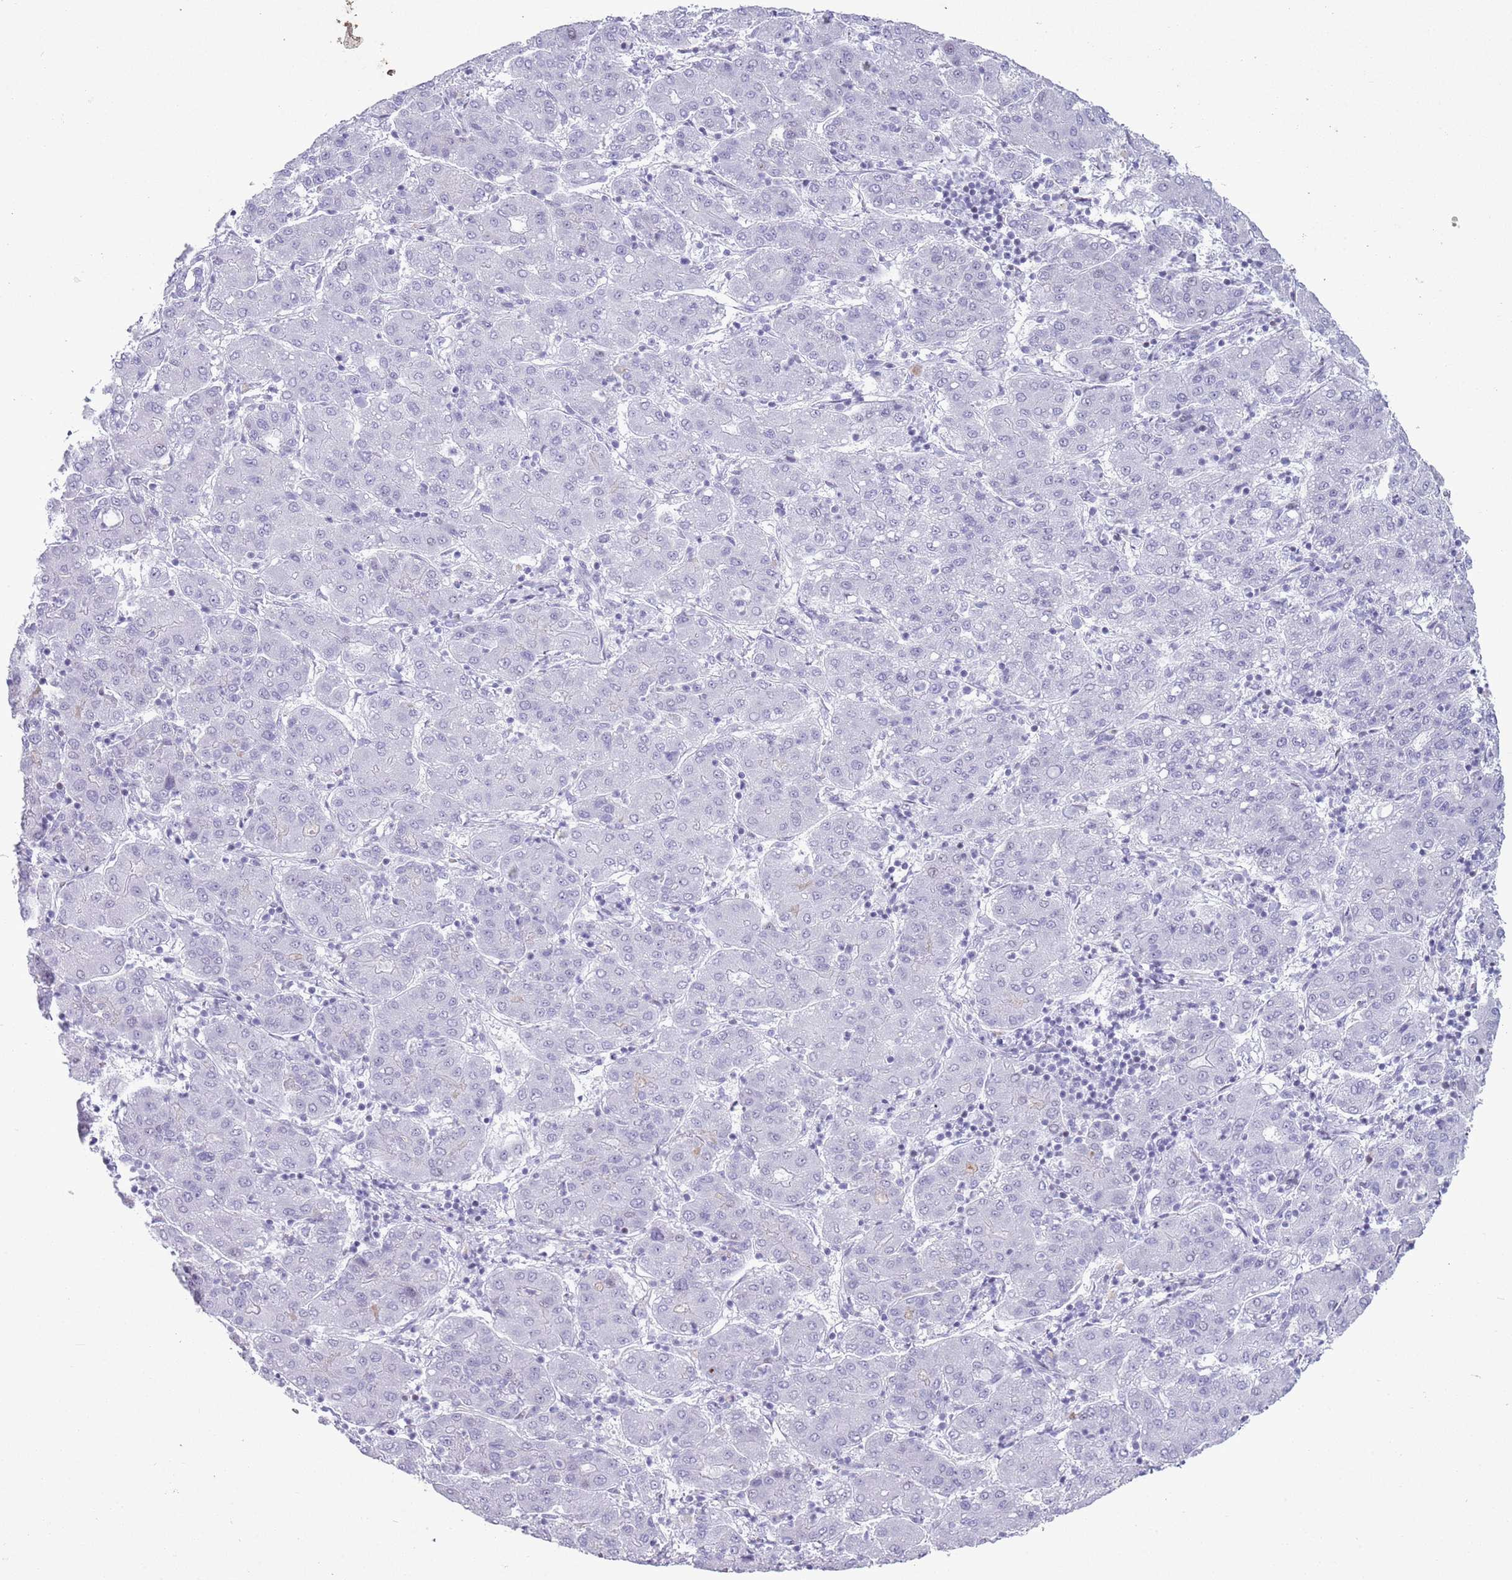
{"staining": {"intensity": "negative", "quantity": "none", "location": "none"}, "tissue": "liver cancer", "cell_type": "Tumor cells", "image_type": "cancer", "snomed": [{"axis": "morphology", "description": "Carcinoma, Hepatocellular, NOS"}, {"axis": "topography", "description": "Liver"}], "caption": "Tumor cells are negative for protein expression in human hepatocellular carcinoma (liver). (Brightfield microscopy of DAB (3,3'-diaminobenzidine) IHC at high magnification).", "gene": "ASIP", "patient": {"sex": "male", "age": 65}}